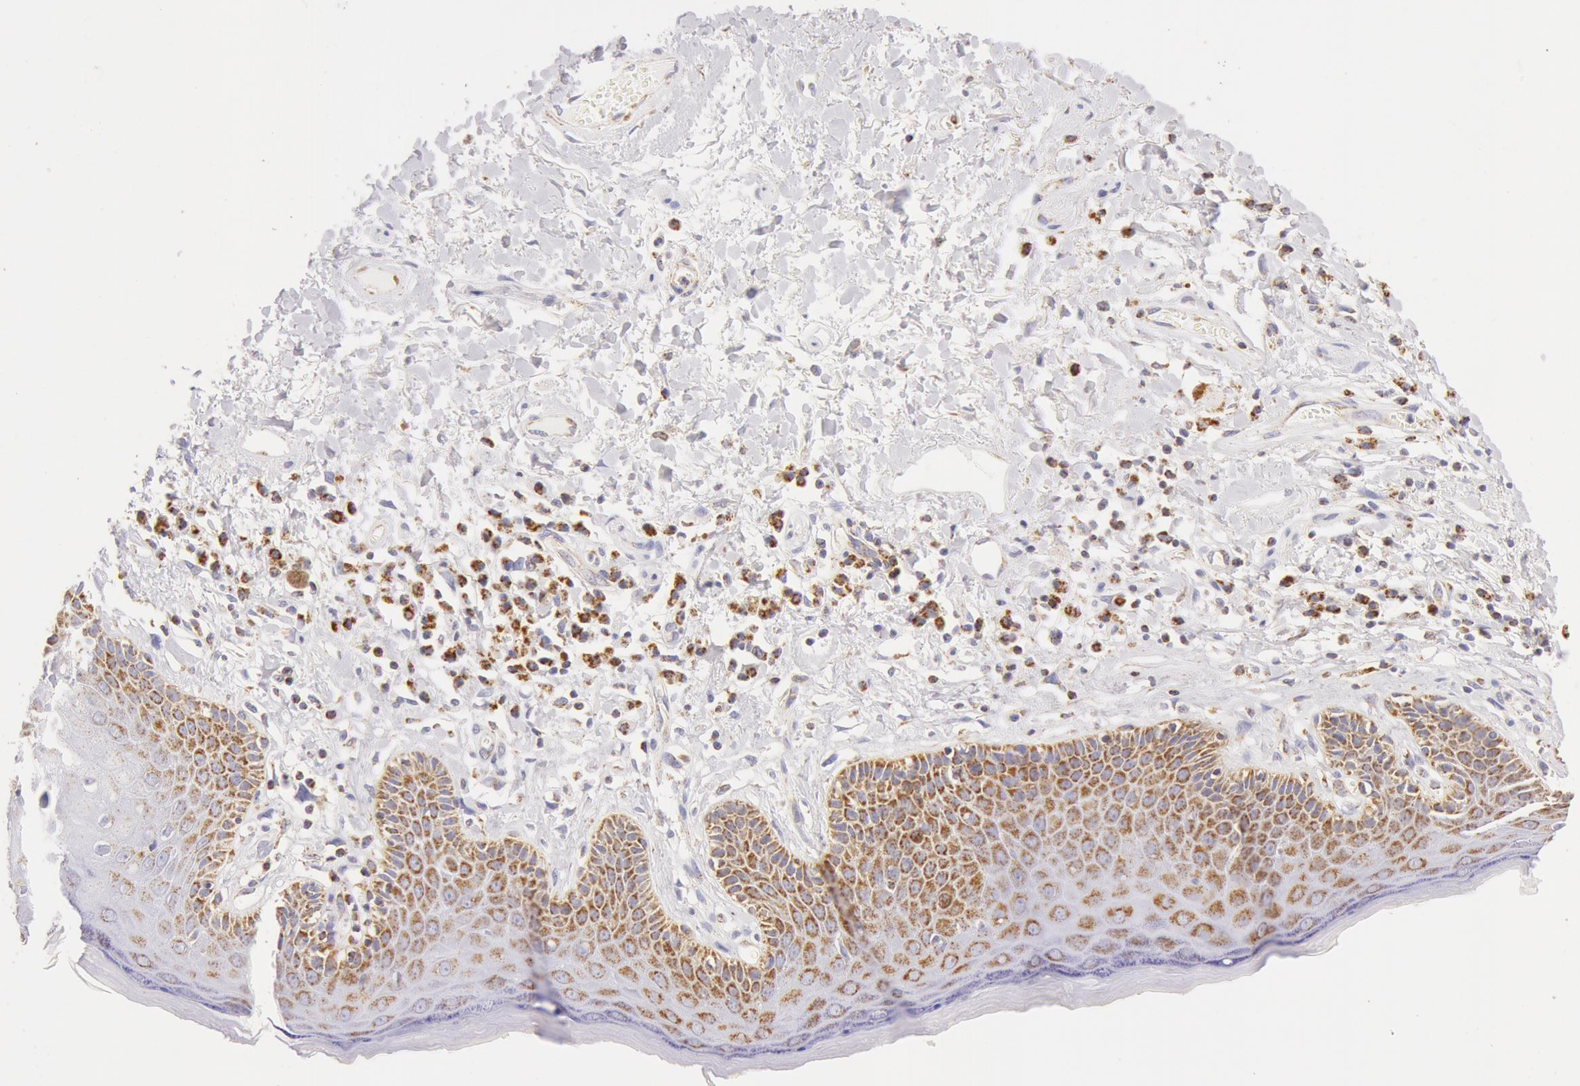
{"staining": {"intensity": "moderate", "quantity": "25%-75%", "location": "cytoplasmic/membranous"}, "tissue": "skin", "cell_type": "Epidermal cells", "image_type": "normal", "snomed": [{"axis": "morphology", "description": "Normal tissue, NOS"}, {"axis": "topography", "description": "Skin"}, {"axis": "topography", "description": "Anal"}], "caption": "High-power microscopy captured an immunohistochemistry (IHC) histopathology image of normal skin, revealing moderate cytoplasmic/membranous expression in approximately 25%-75% of epidermal cells.", "gene": "ATP5F1B", "patient": {"sex": "male", "age": 61}}